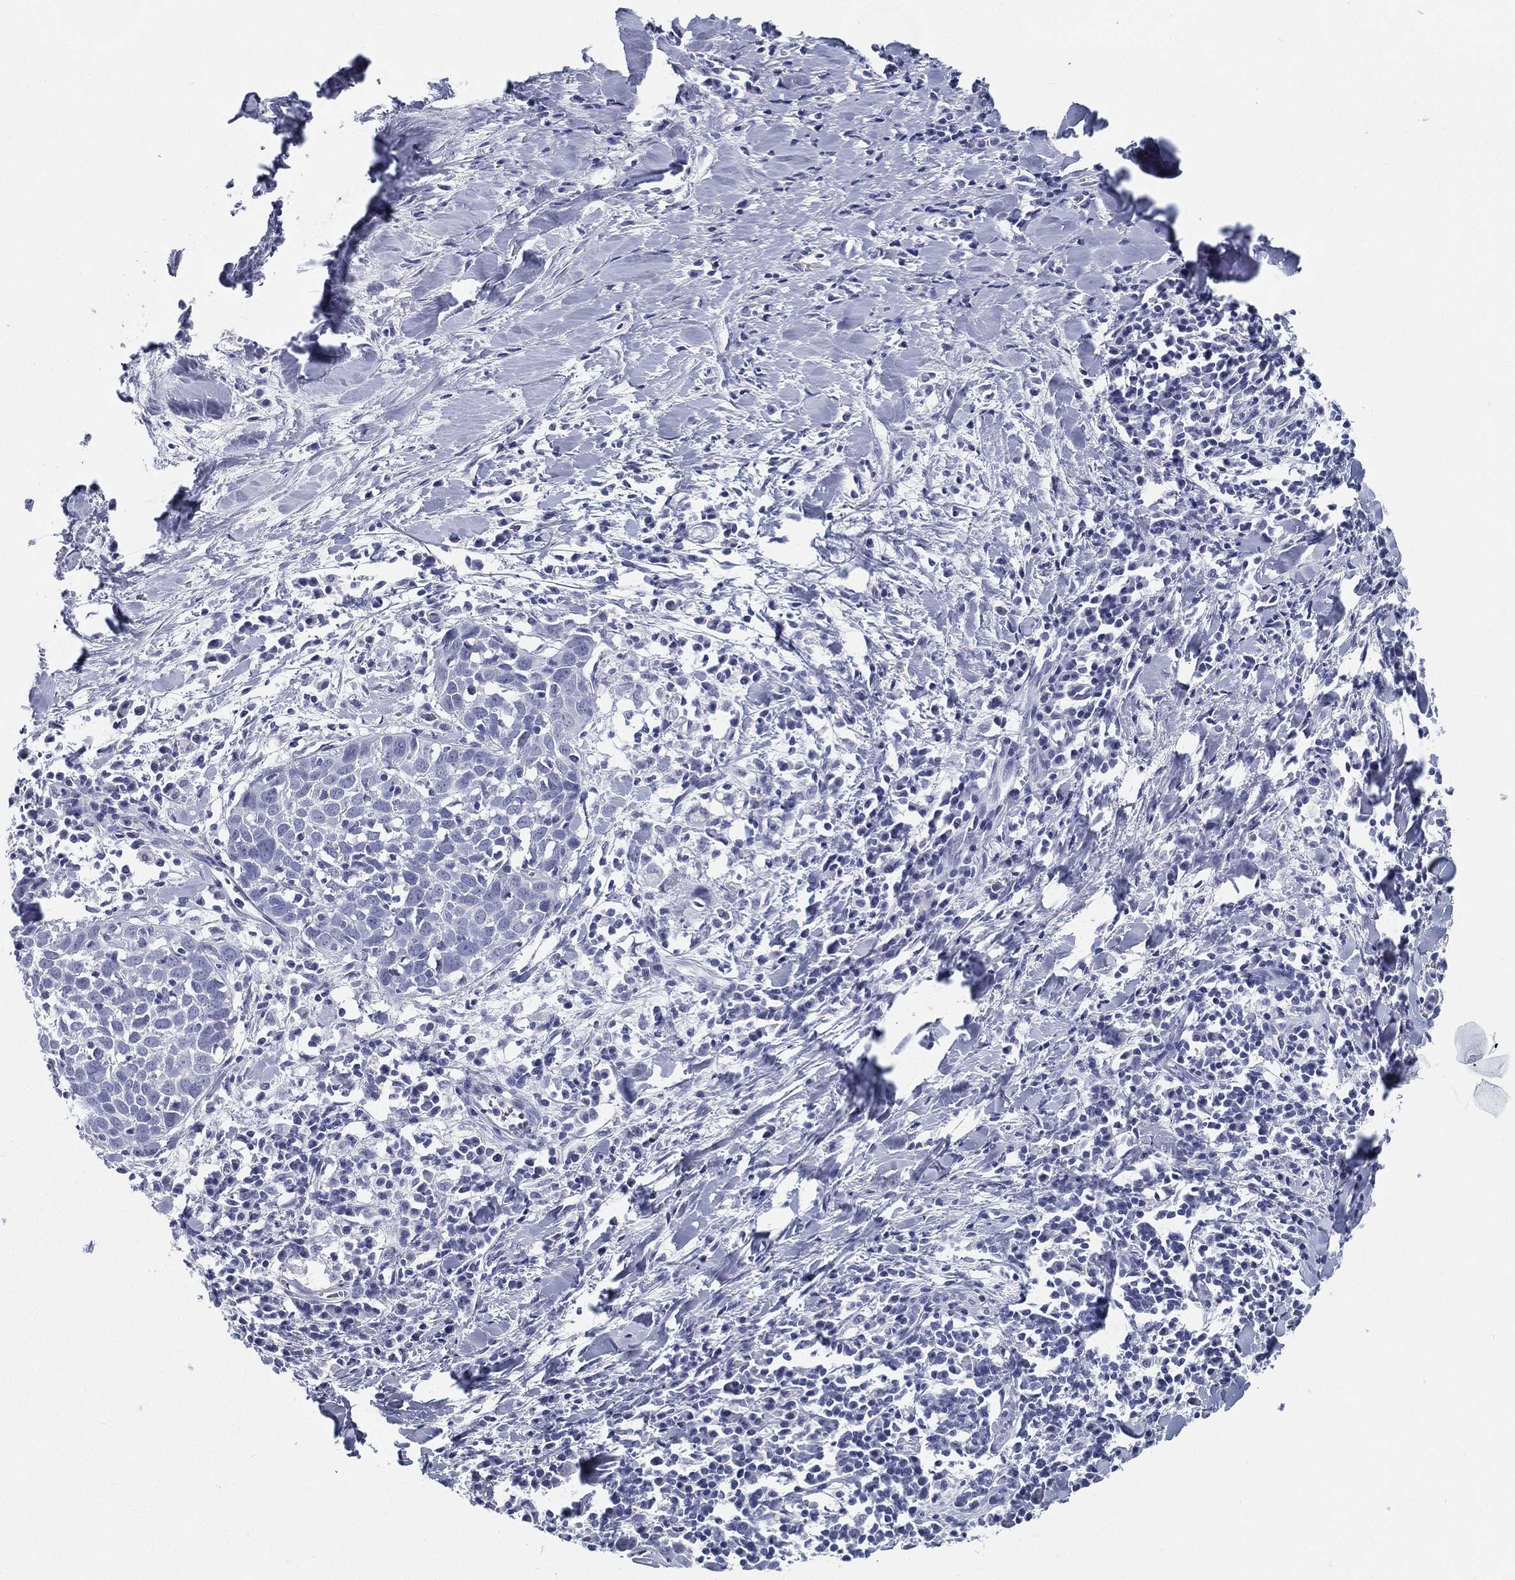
{"staining": {"intensity": "negative", "quantity": "none", "location": "none"}, "tissue": "lung cancer", "cell_type": "Tumor cells", "image_type": "cancer", "snomed": [{"axis": "morphology", "description": "Squamous cell carcinoma, NOS"}, {"axis": "topography", "description": "Lung"}], "caption": "The image exhibits no significant positivity in tumor cells of squamous cell carcinoma (lung).", "gene": "ATP1B2", "patient": {"sex": "male", "age": 57}}